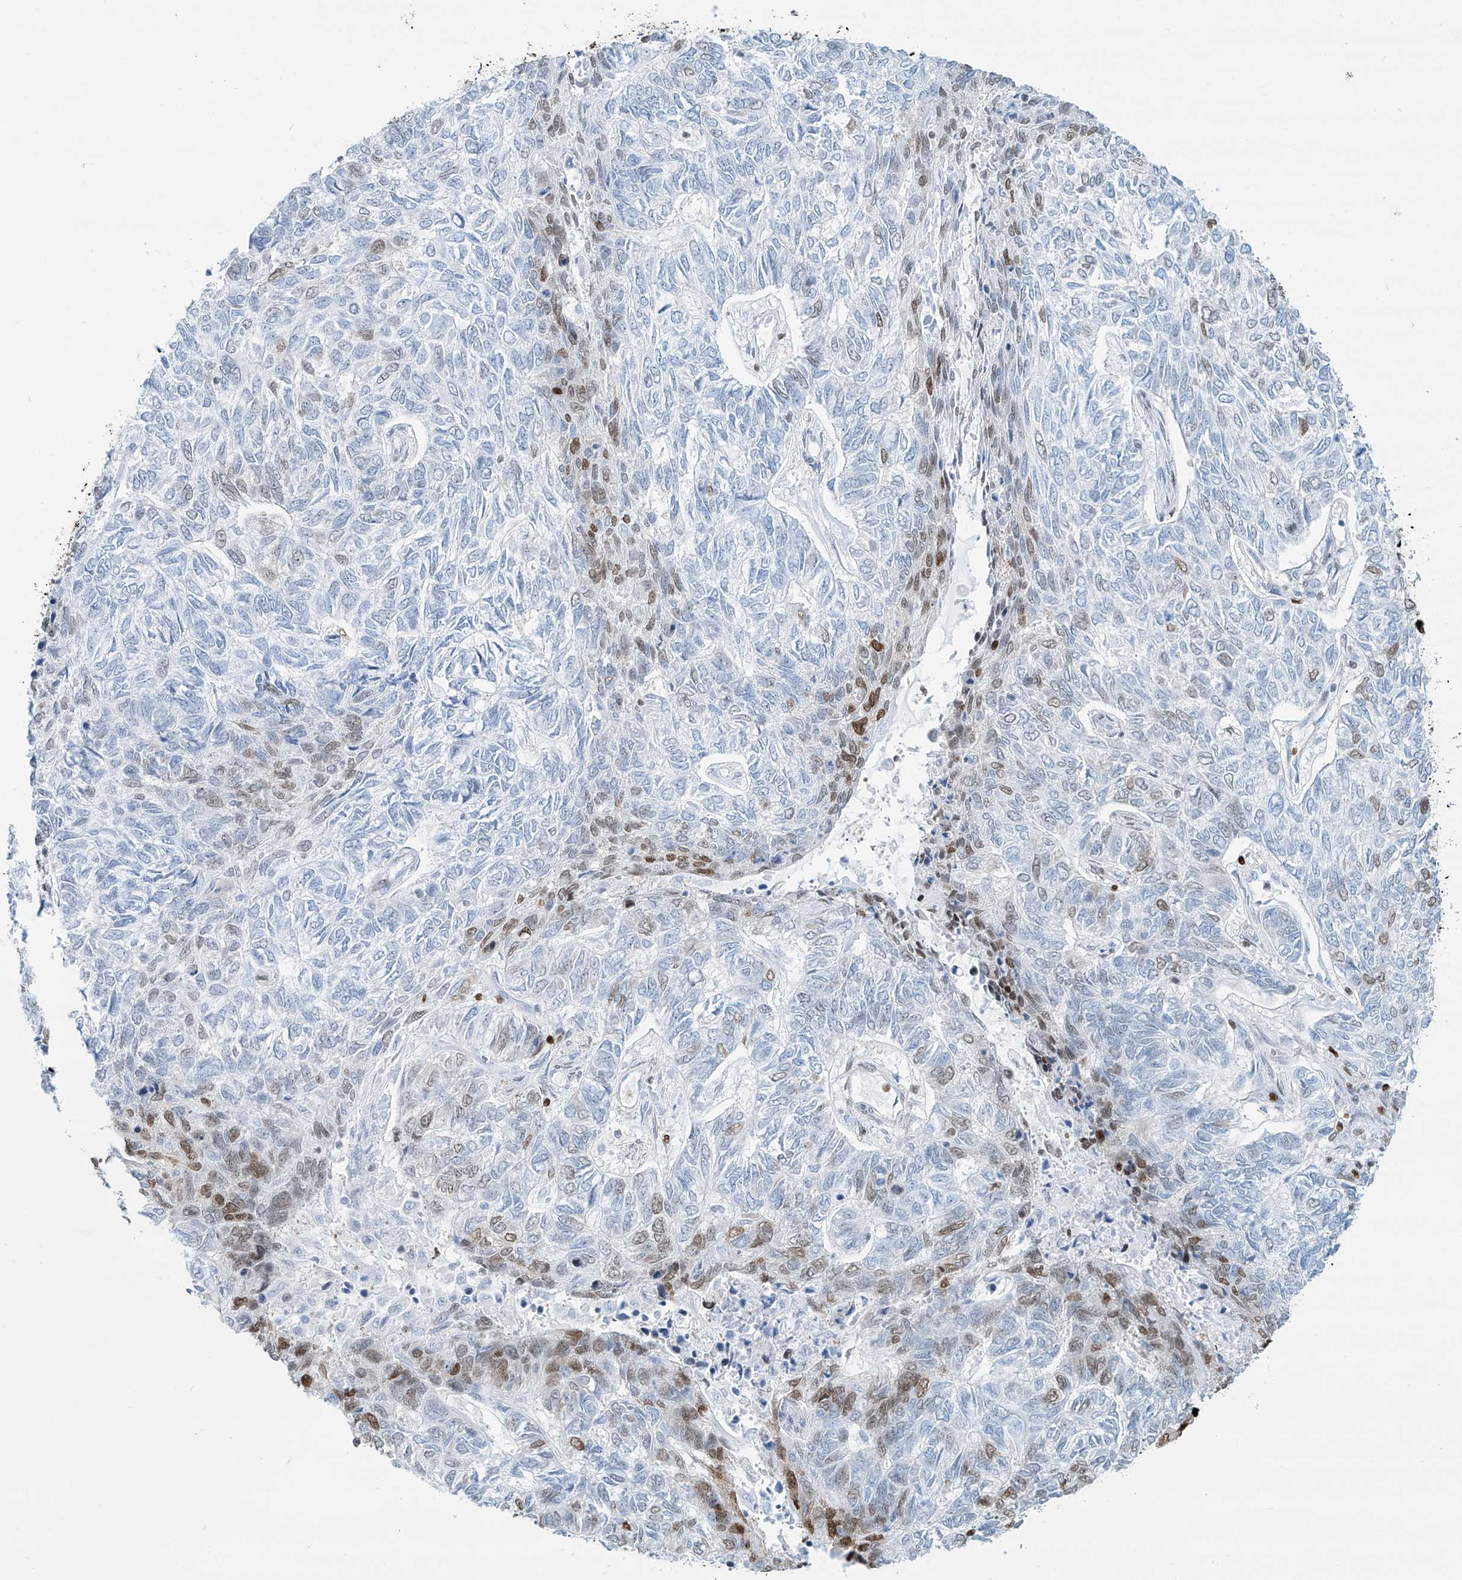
{"staining": {"intensity": "moderate", "quantity": "<25%", "location": "nuclear"}, "tissue": "skin cancer", "cell_type": "Tumor cells", "image_type": "cancer", "snomed": [{"axis": "morphology", "description": "Basal cell carcinoma"}, {"axis": "topography", "description": "Skin"}], "caption": "Tumor cells show low levels of moderate nuclear staining in approximately <25% of cells in skin cancer (basal cell carcinoma).", "gene": "SARNP", "patient": {"sex": "female", "age": 65}}